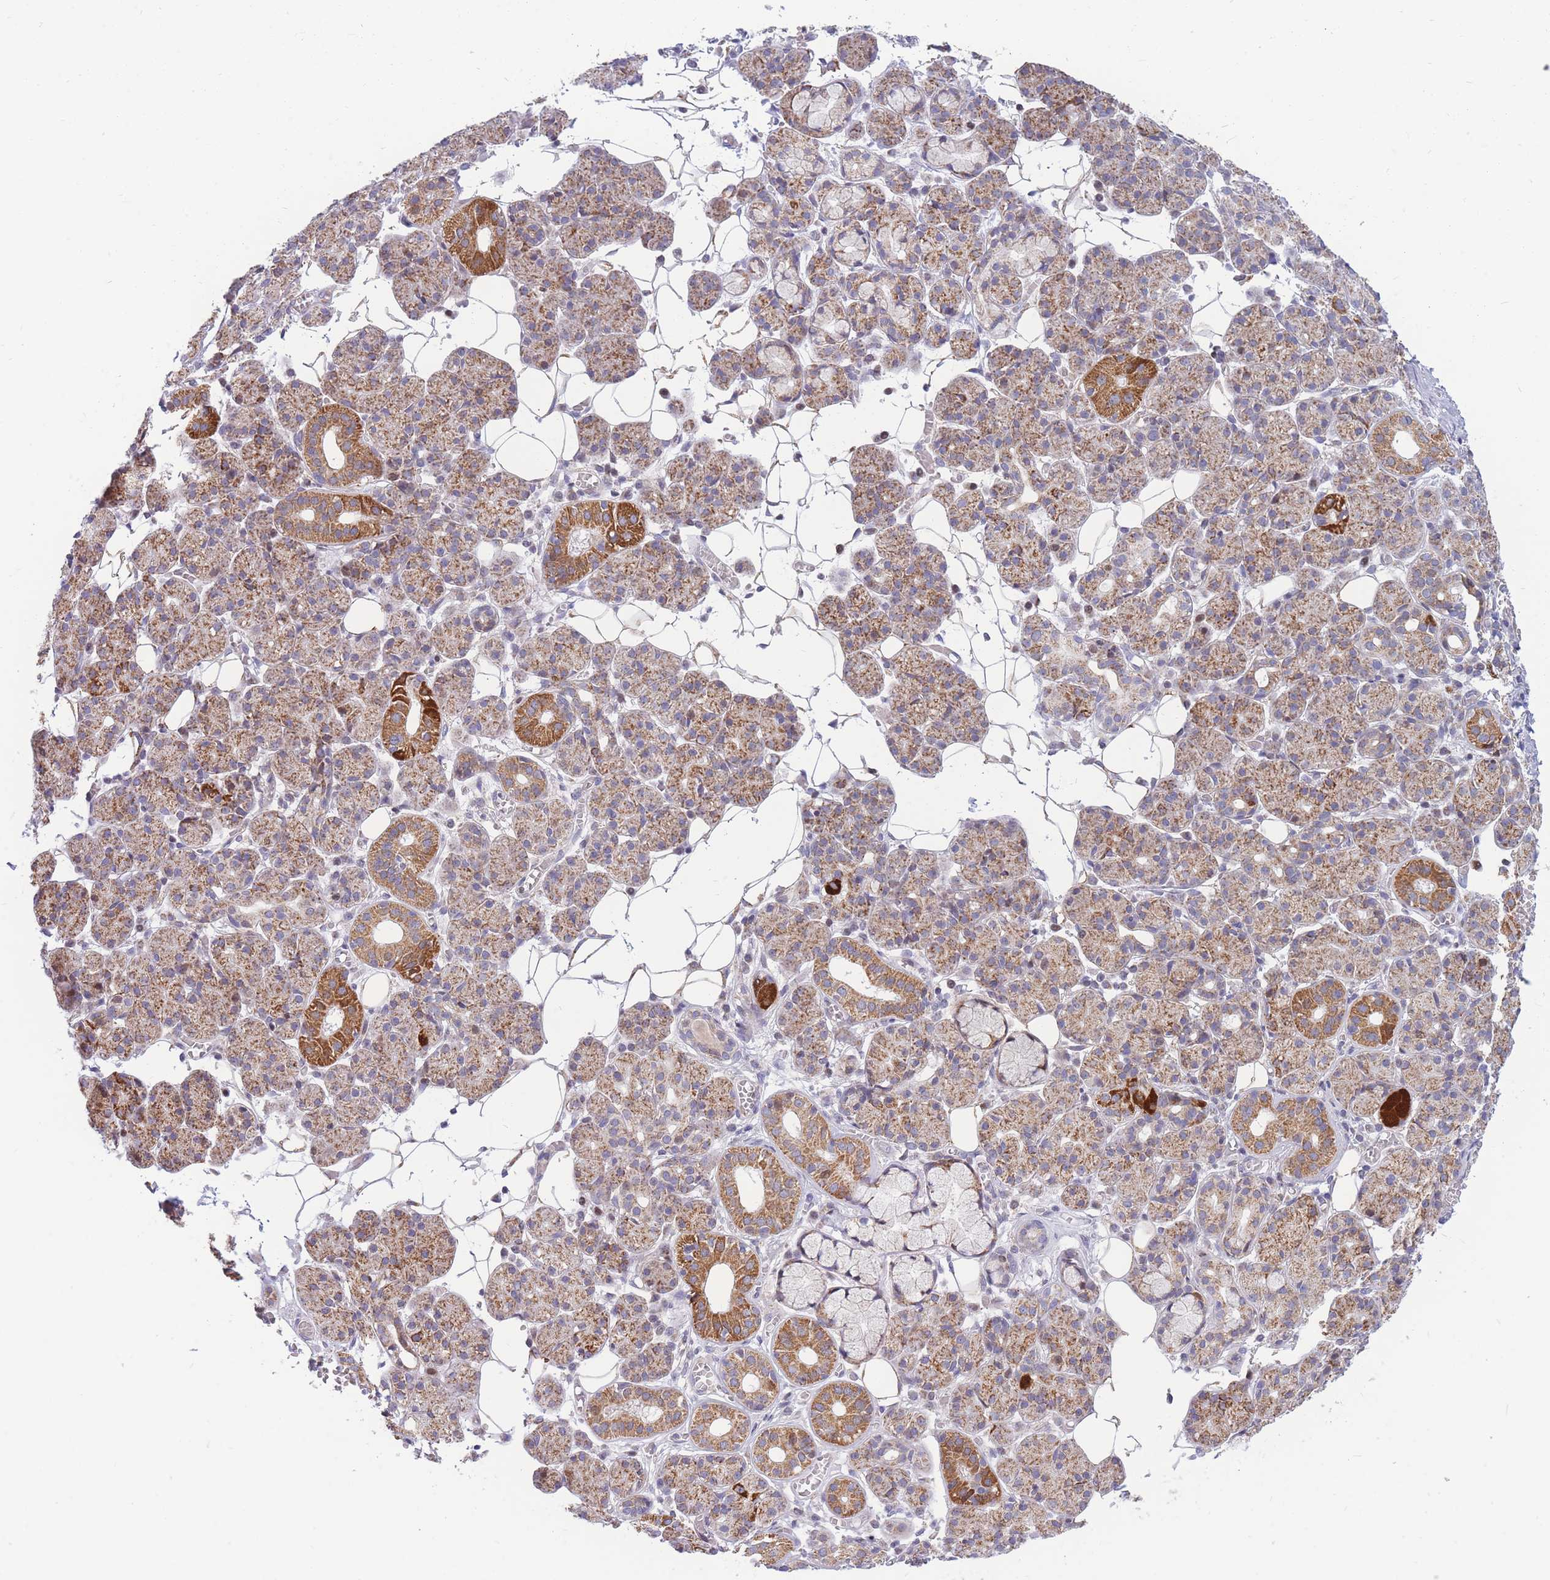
{"staining": {"intensity": "strong", "quantity": "25%-75%", "location": "cytoplasmic/membranous"}, "tissue": "salivary gland", "cell_type": "Glandular cells", "image_type": "normal", "snomed": [{"axis": "morphology", "description": "Normal tissue, NOS"}, {"axis": "topography", "description": "Salivary gland"}], "caption": "Salivary gland was stained to show a protein in brown. There is high levels of strong cytoplasmic/membranous positivity in approximately 25%-75% of glandular cells.", "gene": "HSPE1", "patient": {"sex": "male", "age": 63}}